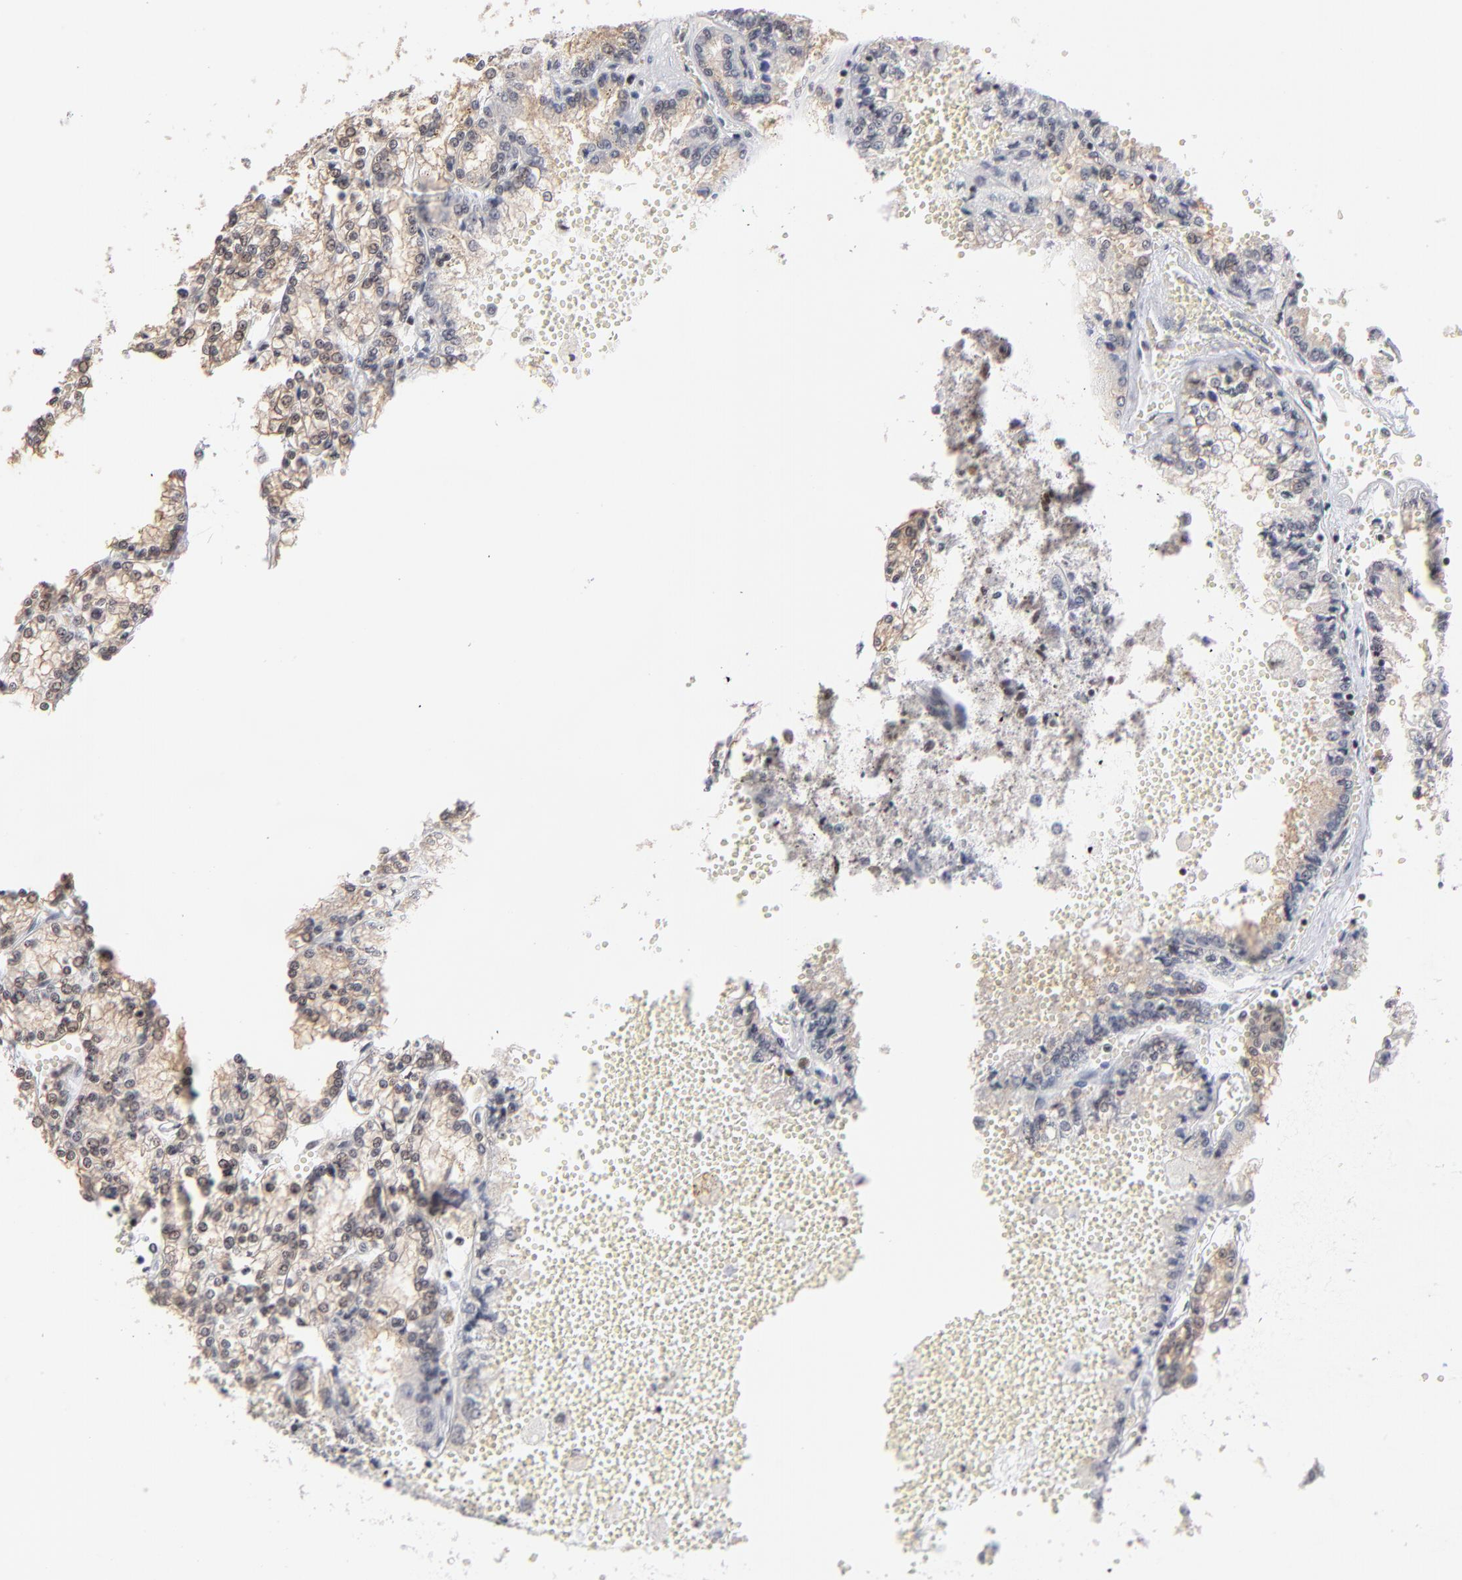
{"staining": {"intensity": "weak", "quantity": "25%-75%", "location": "nuclear"}, "tissue": "renal cancer", "cell_type": "Tumor cells", "image_type": "cancer", "snomed": [{"axis": "morphology", "description": "Adenocarcinoma, NOS"}, {"axis": "topography", "description": "Kidney"}], "caption": "Immunohistochemistry micrograph of neoplastic tissue: human renal cancer (adenocarcinoma) stained using IHC demonstrates low levels of weak protein expression localized specifically in the nuclear of tumor cells, appearing as a nuclear brown color.", "gene": "ZNF143", "patient": {"sex": "female", "age": 56}}